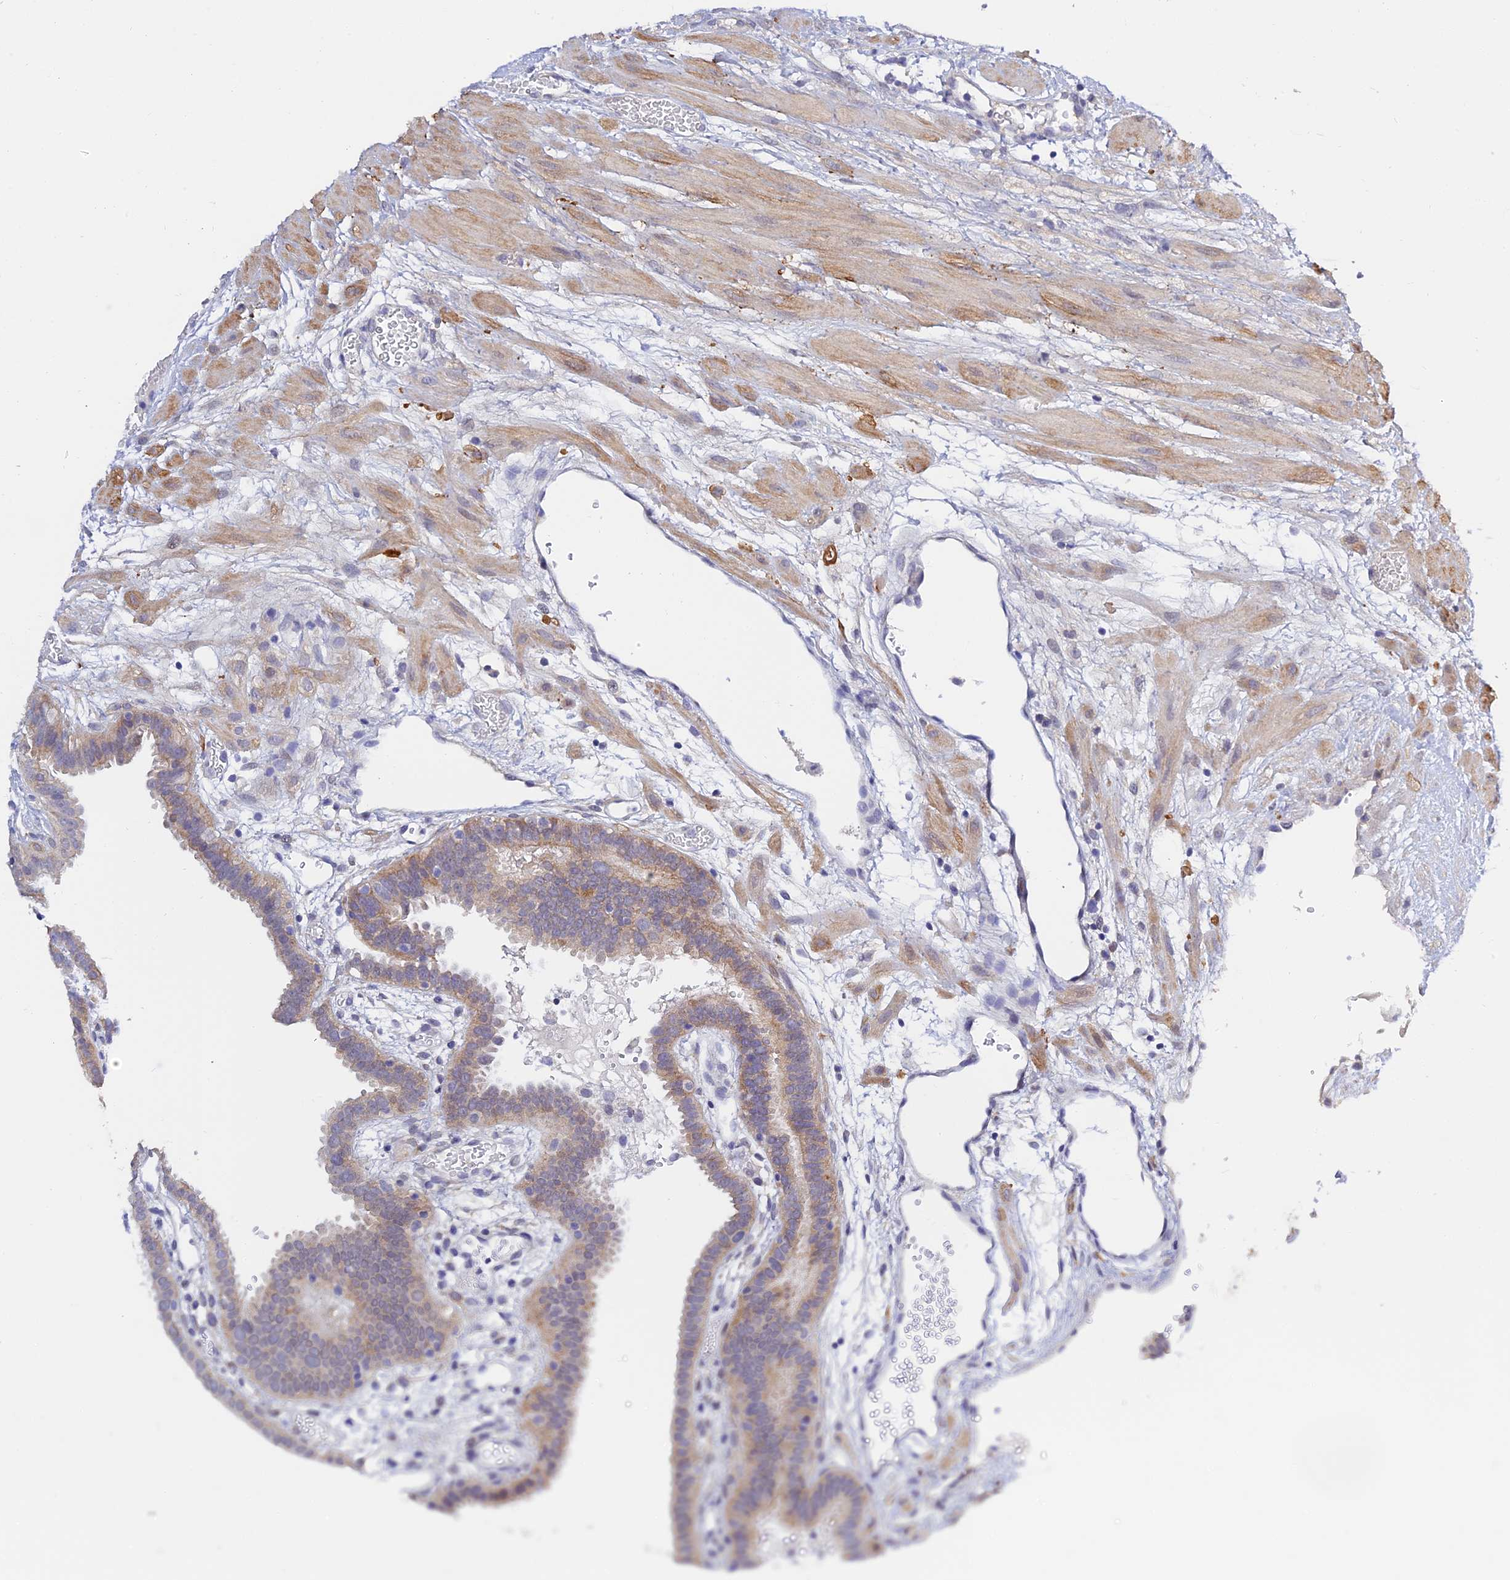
{"staining": {"intensity": "weak", "quantity": "25%-75%", "location": "cytoplasmic/membranous"}, "tissue": "fallopian tube", "cell_type": "Glandular cells", "image_type": "normal", "snomed": [{"axis": "morphology", "description": "Normal tissue, NOS"}, {"axis": "topography", "description": "Fallopian tube"}], "caption": "The immunohistochemical stain labels weak cytoplasmic/membranous staining in glandular cells of benign fallopian tube.", "gene": "HOXB1", "patient": {"sex": "female", "age": 37}}